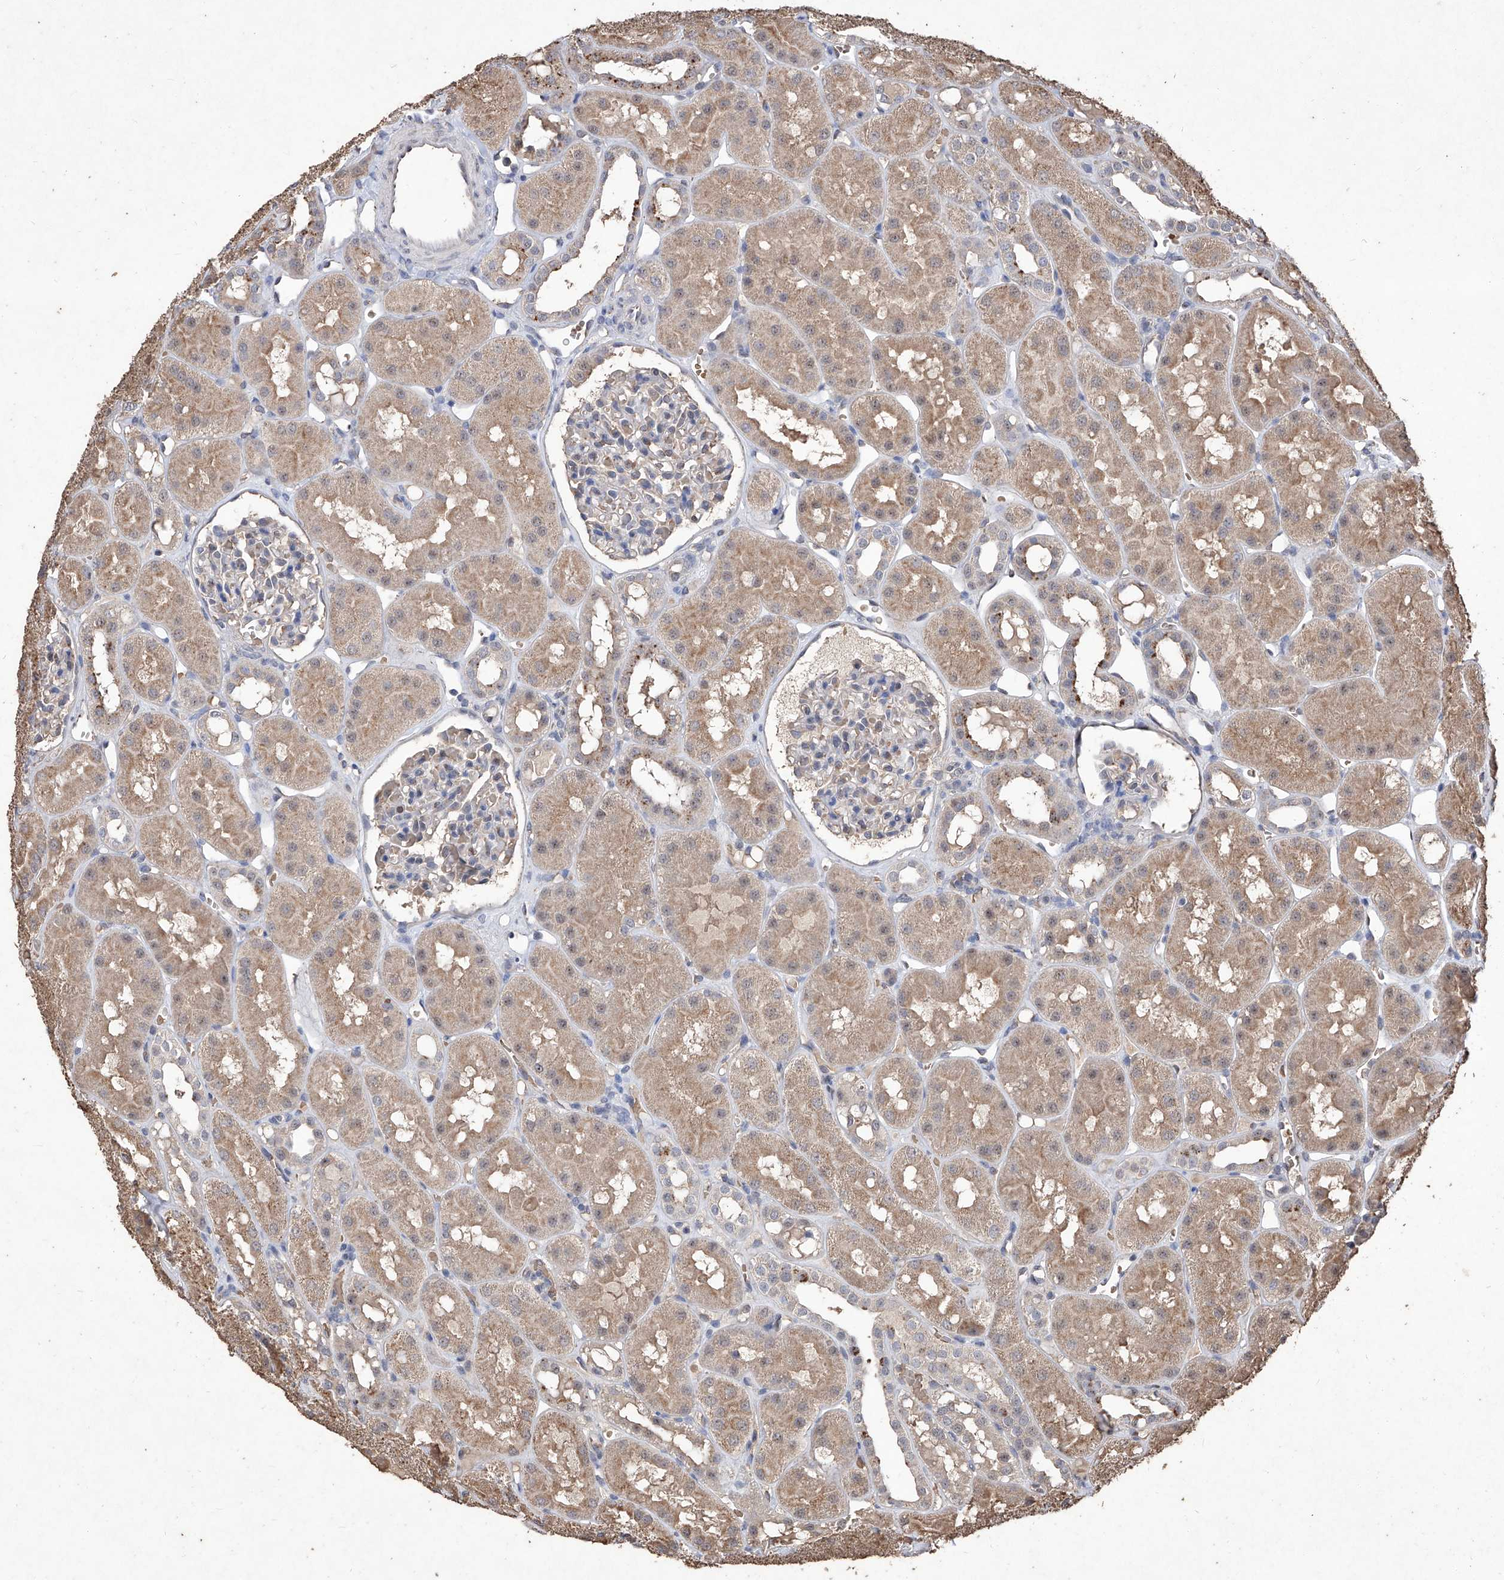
{"staining": {"intensity": "negative", "quantity": "none", "location": "none"}, "tissue": "kidney", "cell_type": "Cells in glomeruli", "image_type": "normal", "snomed": [{"axis": "morphology", "description": "Normal tissue, NOS"}, {"axis": "topography", "description": "Kidney"}], "caption": "Micrograph shows no significant protein staining in cells in glomeruli of benign kidney. (DAB (3,3'-diaminobenzidine) IHC, high magnification).", "gene": "EML1", "patient": {"sex": "male", "age": 16}}